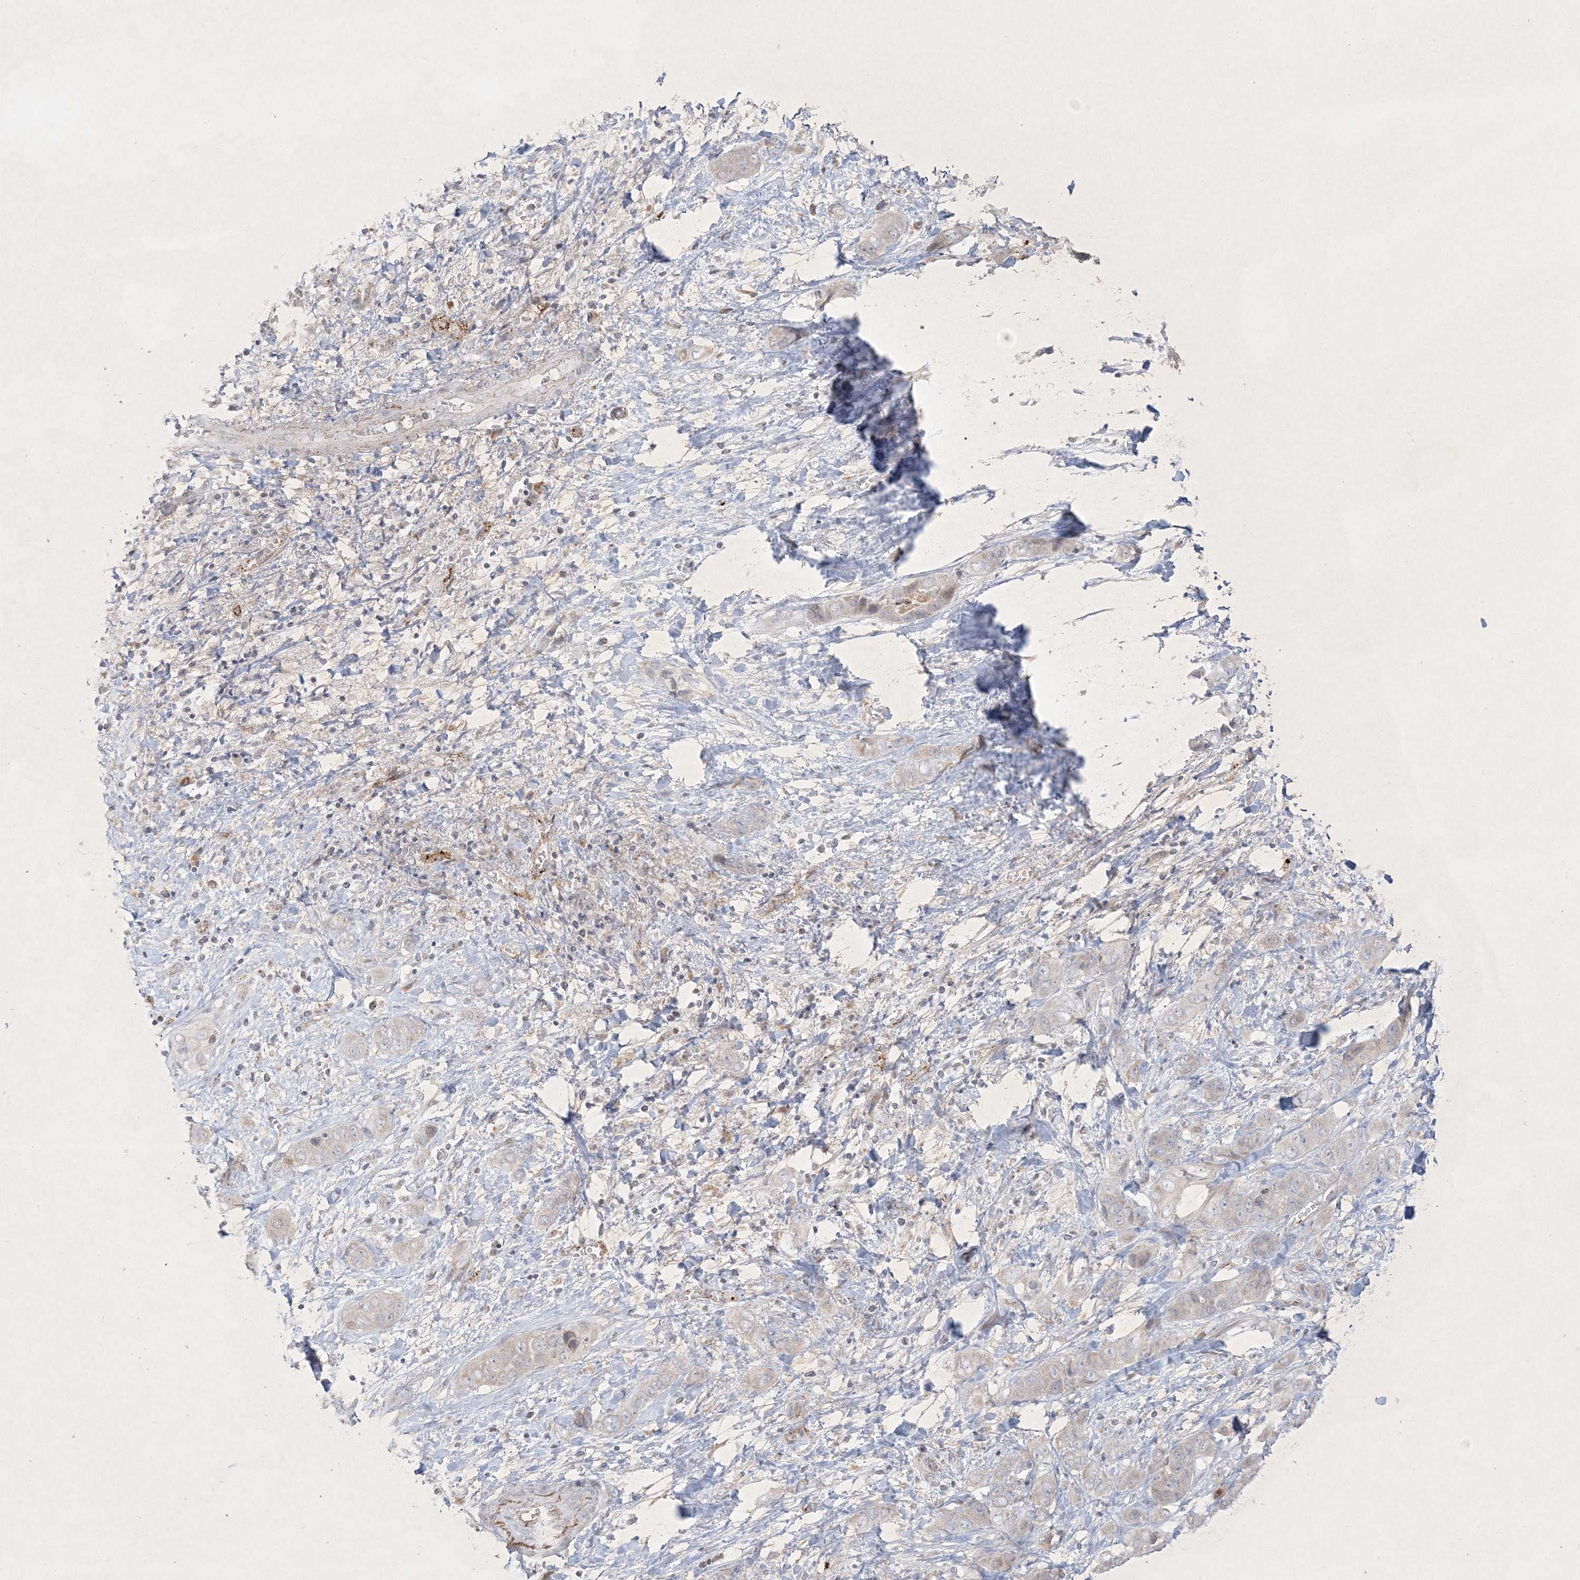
{"staining": {"intensity": "negative", "quantity": "none", "location": "none"}, "tissue": "liver cancer", "cell_type": "Tumor cells", "image_type": "cancer", "snomed": [{"axis": "morphology", "description": "Cholangiocarcinoma"}, {"axis": "topography", "description": "Liver"}], "caption": "DAB immunohistochemical staining of human liver cholangiocarcinoma demonstrates no significant positivity in tumor cells.", "gene": "PRSS36", "patient": {"sex": "female", "age": 52}}